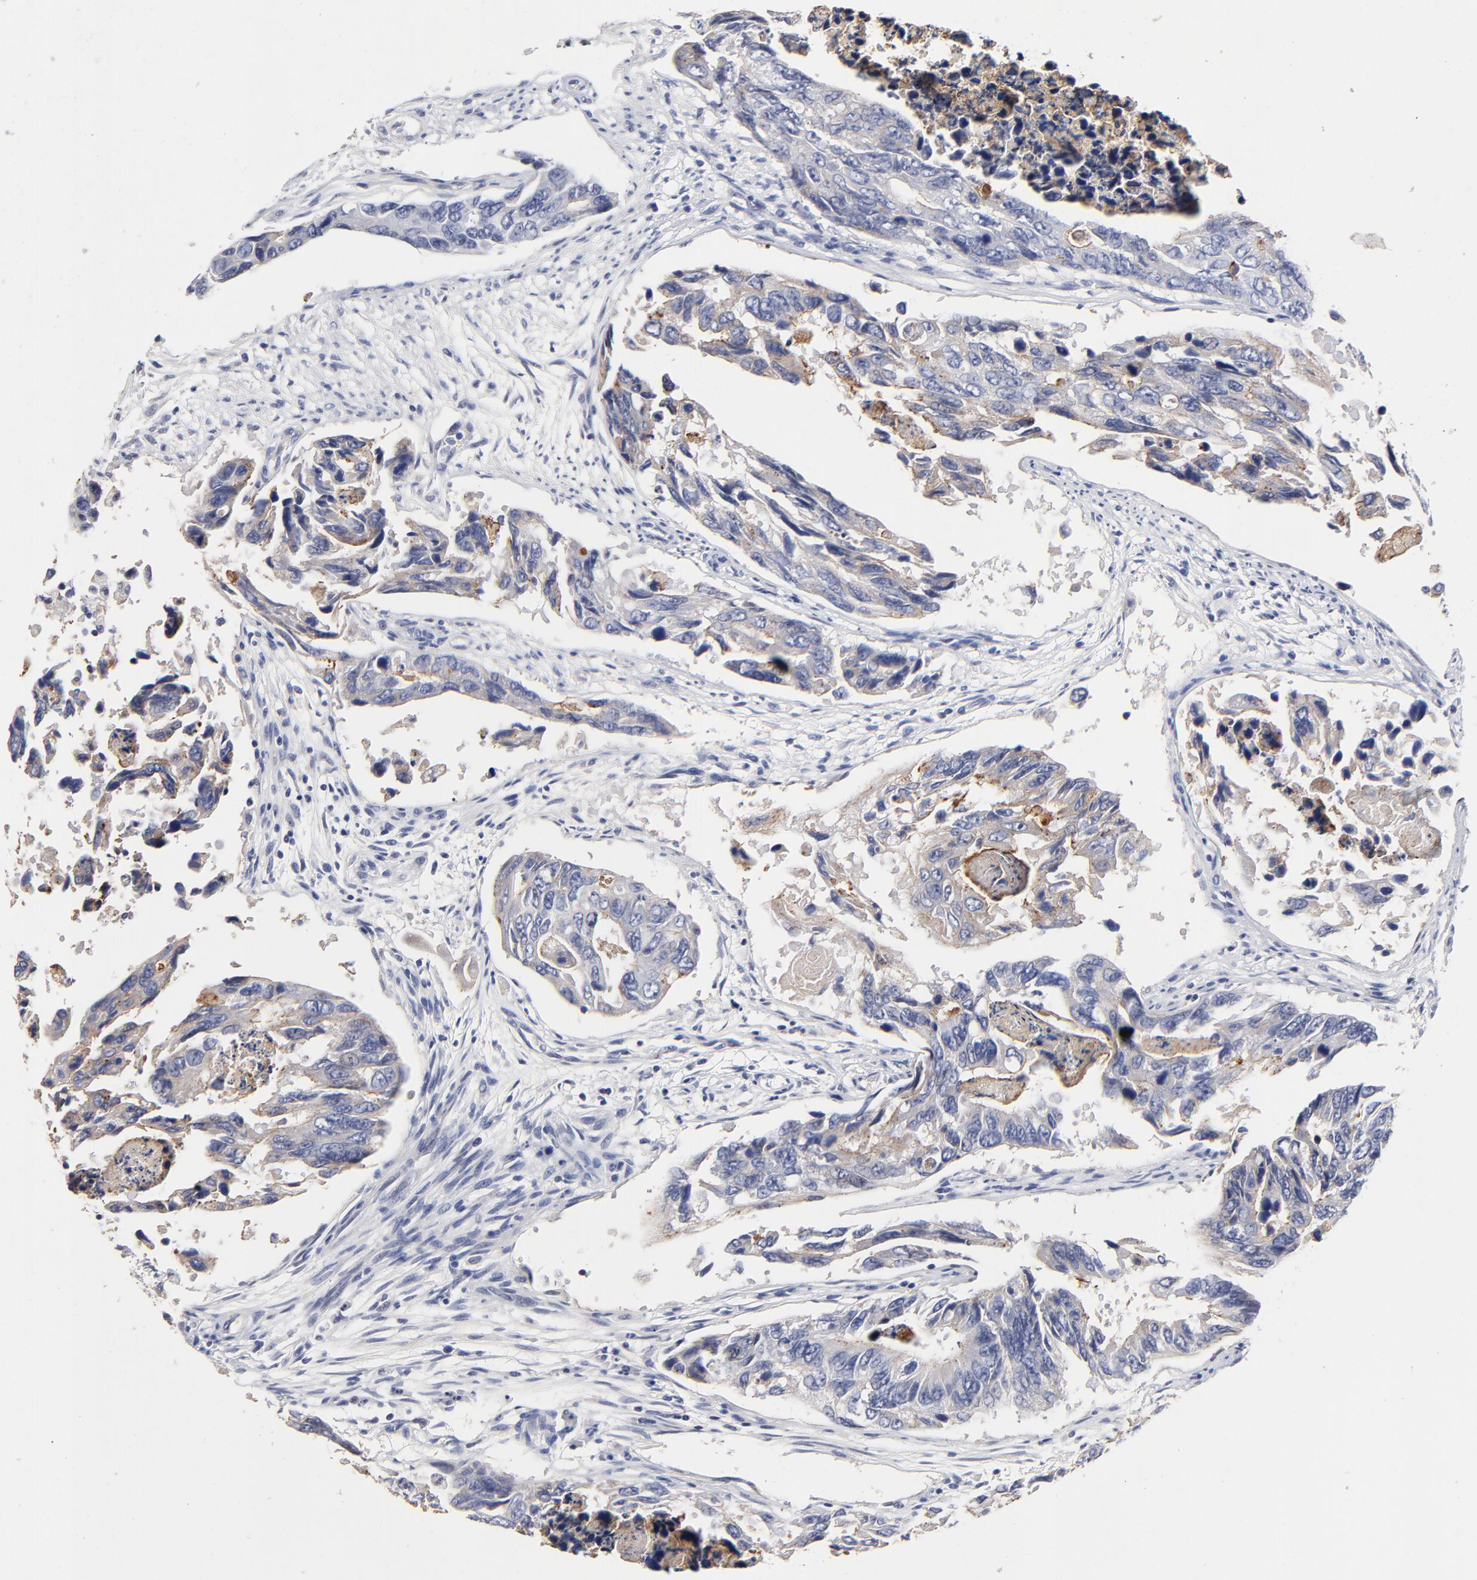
{"staining": {"intensity": "negative", "quantity": "none", "location": "none"}, "tissue": "colorectal cancer", "cell_type": "Tumor cells", "image_type": "cancer", "snomed": [{"axis": "morphology", "description": "Adenocarcinoma, NOS"}, {"axis": "topography", "description": "Colon"}], "caption": "A photomicrograph of colorectal cancer stained for a protein demonstrates no brown staining in tumor cells.", "gene": "CXADR", "patient": {"sex": "female", "age": 86}}